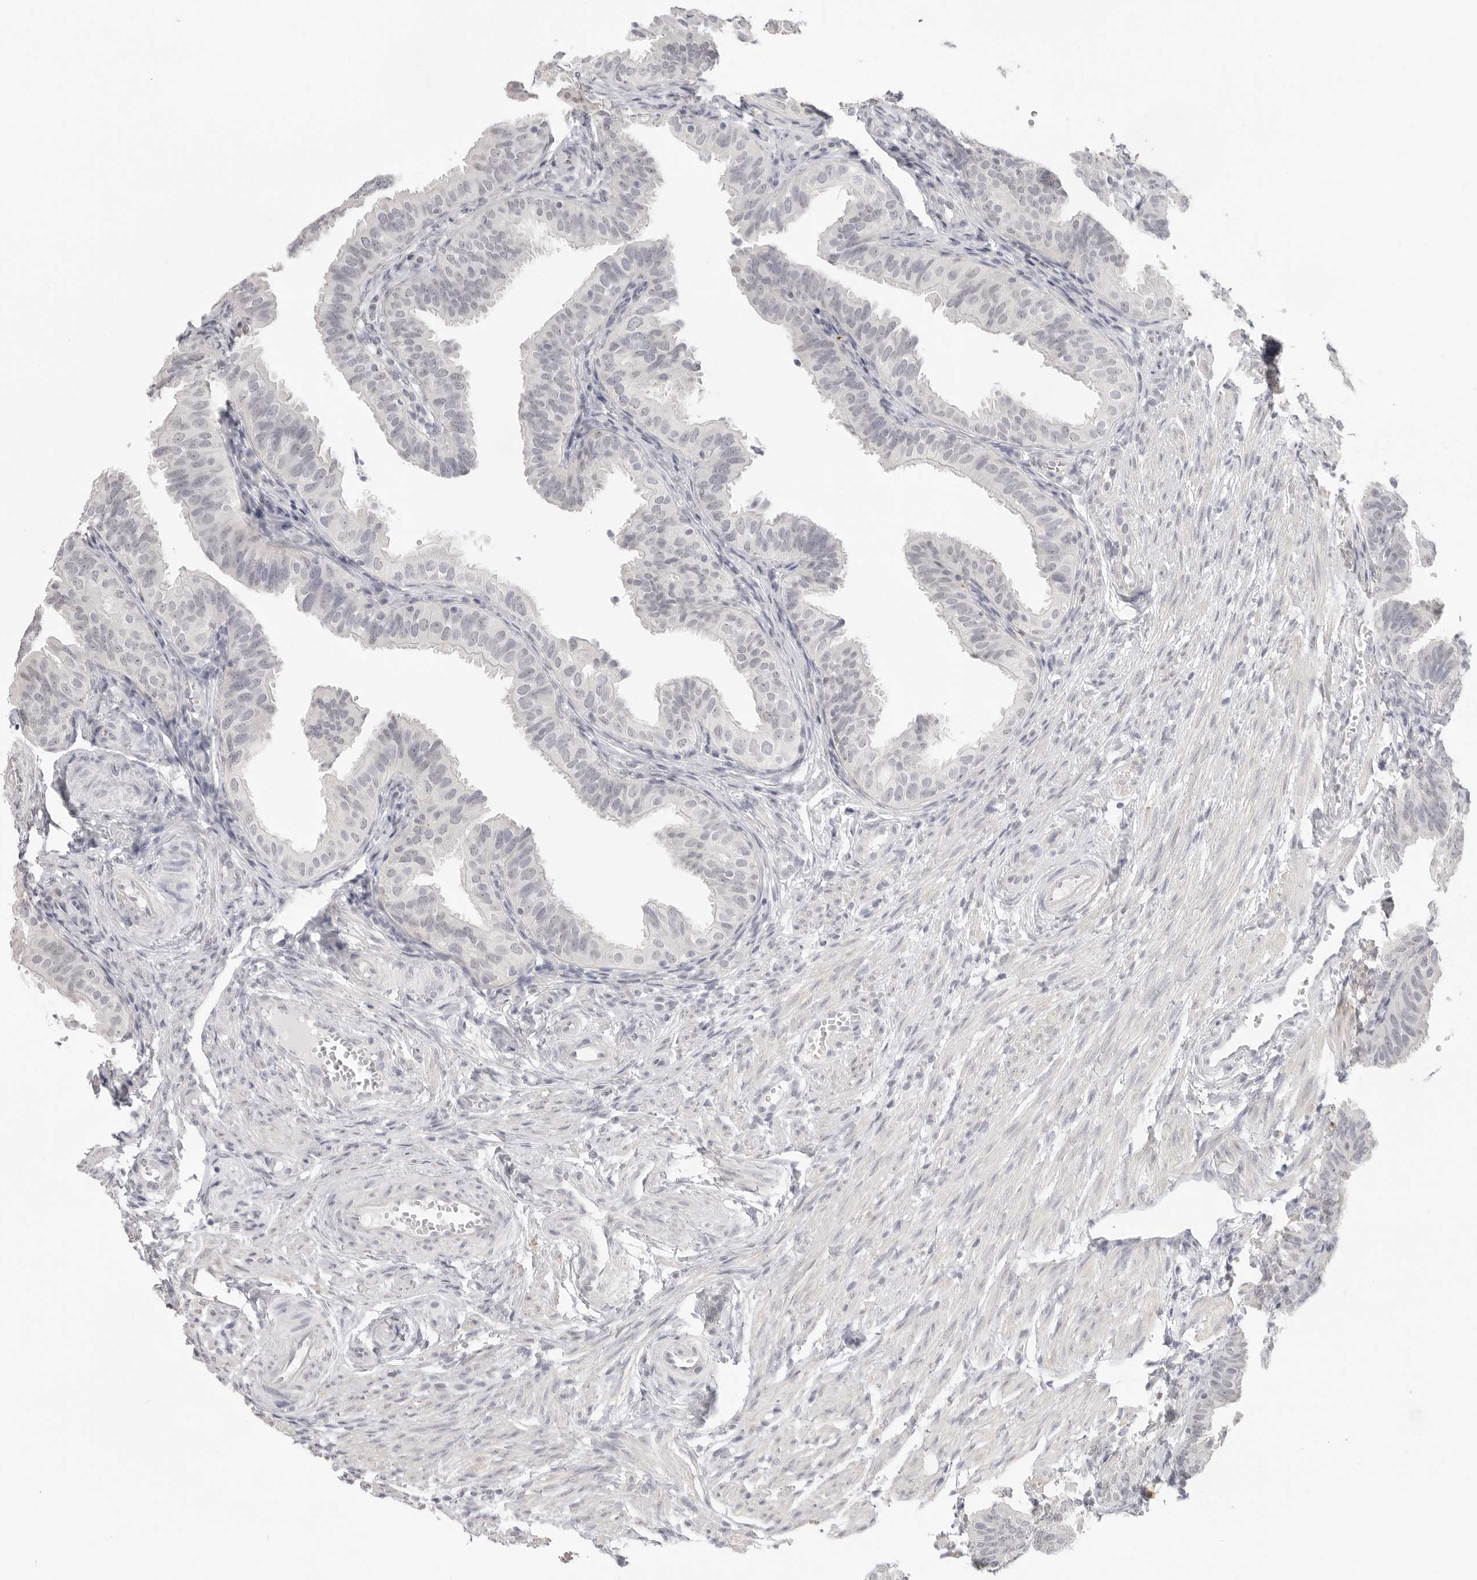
{"staining": {"intensity": "negative", "quantity": "none", "location": "none"}, "tissue": "fallopian tube", "cell_type": "Glandular cells", "image_type": "normal", "snomed": [{"axis": "morphology", "description": "Normal tissue, NOS"}, {"axis": "topography", "description": "Fallopian tube"}], "caption": "Protein analysis of benign fallopian tube displays no significant staining in glandular cells. Nuclei are stained in blue.", "gene": "KLK11", "patient": {"sex": "female", "age": 35}}